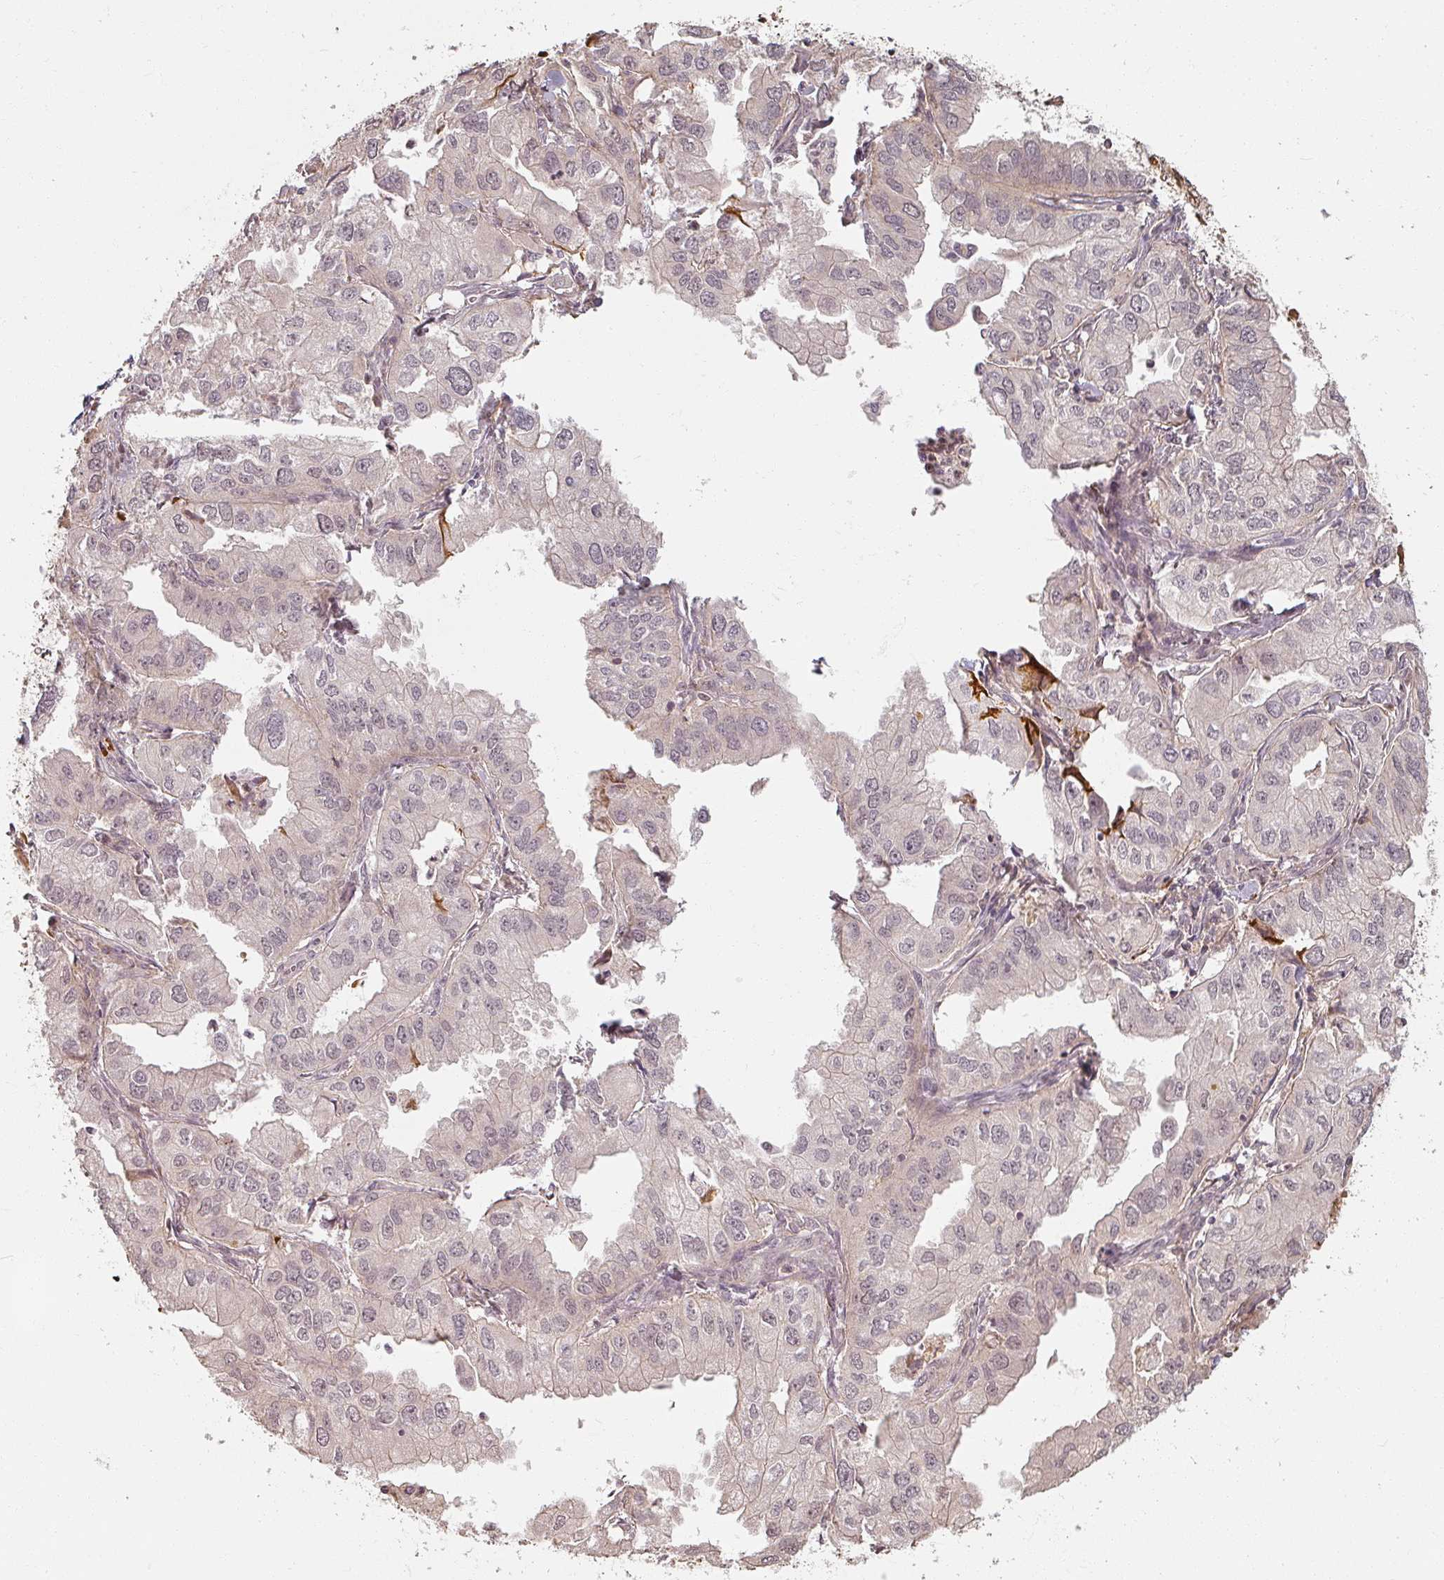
{"staining": {"intensity": "weak", "quantity": "25%-75%", "location": "nuclear"}, "tissue": "lung cancer", "cell_type": "Tumor cells", "image_type": "cancer", "snomed": [{"axis": "morphology", "description": "Adenocarcinoma, NOS"}, {"axis": "topography", "description": "Lung"}], "caption": "Immunohistochemistry histopathology image of human lung adenocarcinoma stained for a protein (brown), which displays low levels of weak nuclear positivity in about 25%-75% of tumor cells.", "gene": "MED19", "patient": {"sex": "male", "age": 48}}